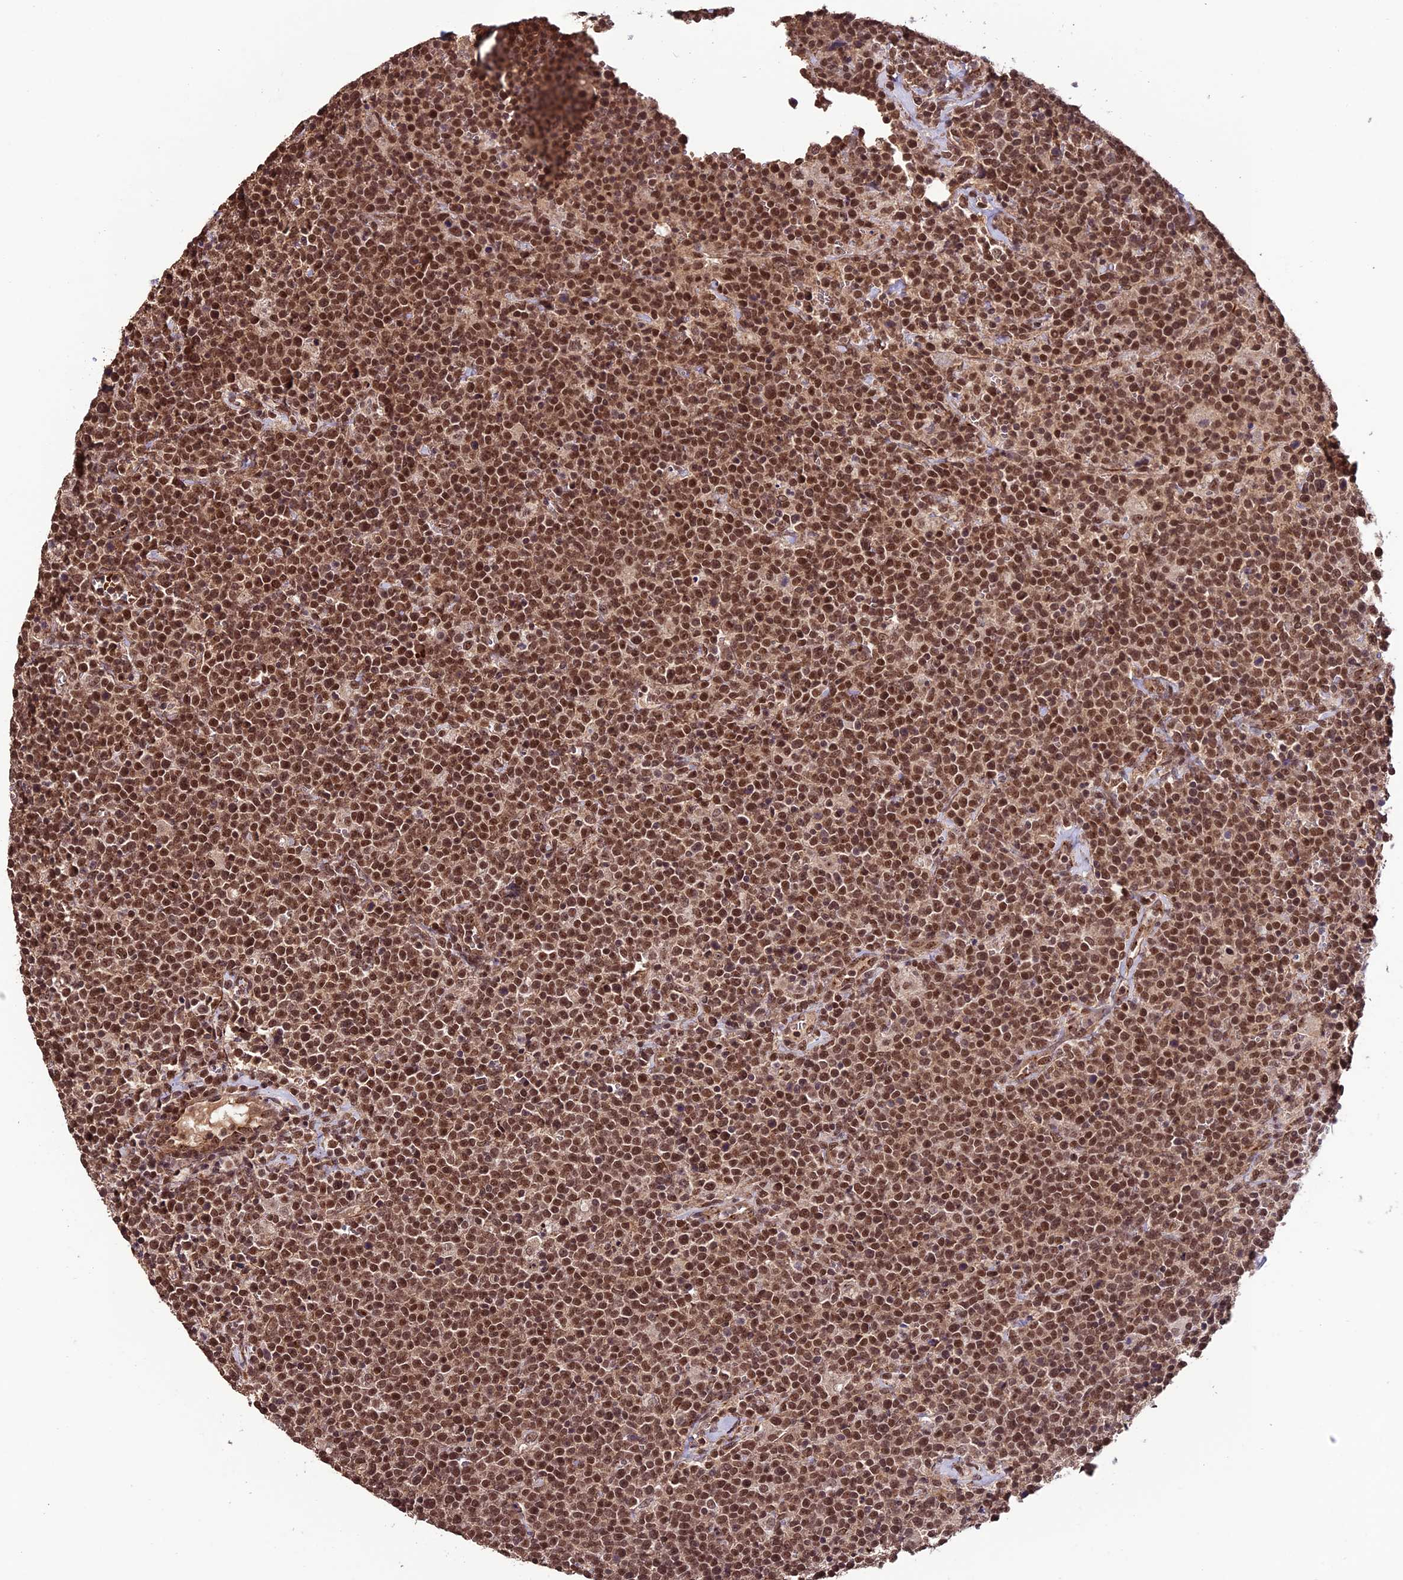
{"staining": {"intensity": "moderate", "quantity": ">75%", "location": "nuclear"}, "tissue": "lymphoma", "cell_type": "Tumor cells", "image_type": "cancer", "snomed": [{"axis": "morphology", "description": "Malignant lymphoma, non-Hodgkin's type, High grade"}, {"axis": "topography", "description": "Lymph node"}], "caption": "Protein staining of lymphoma tissue reveals moderate nuclear expression in about >75% of tumor cells.", "gene": "CABIN1", "patient": {"sex": "male", "age": 61}}